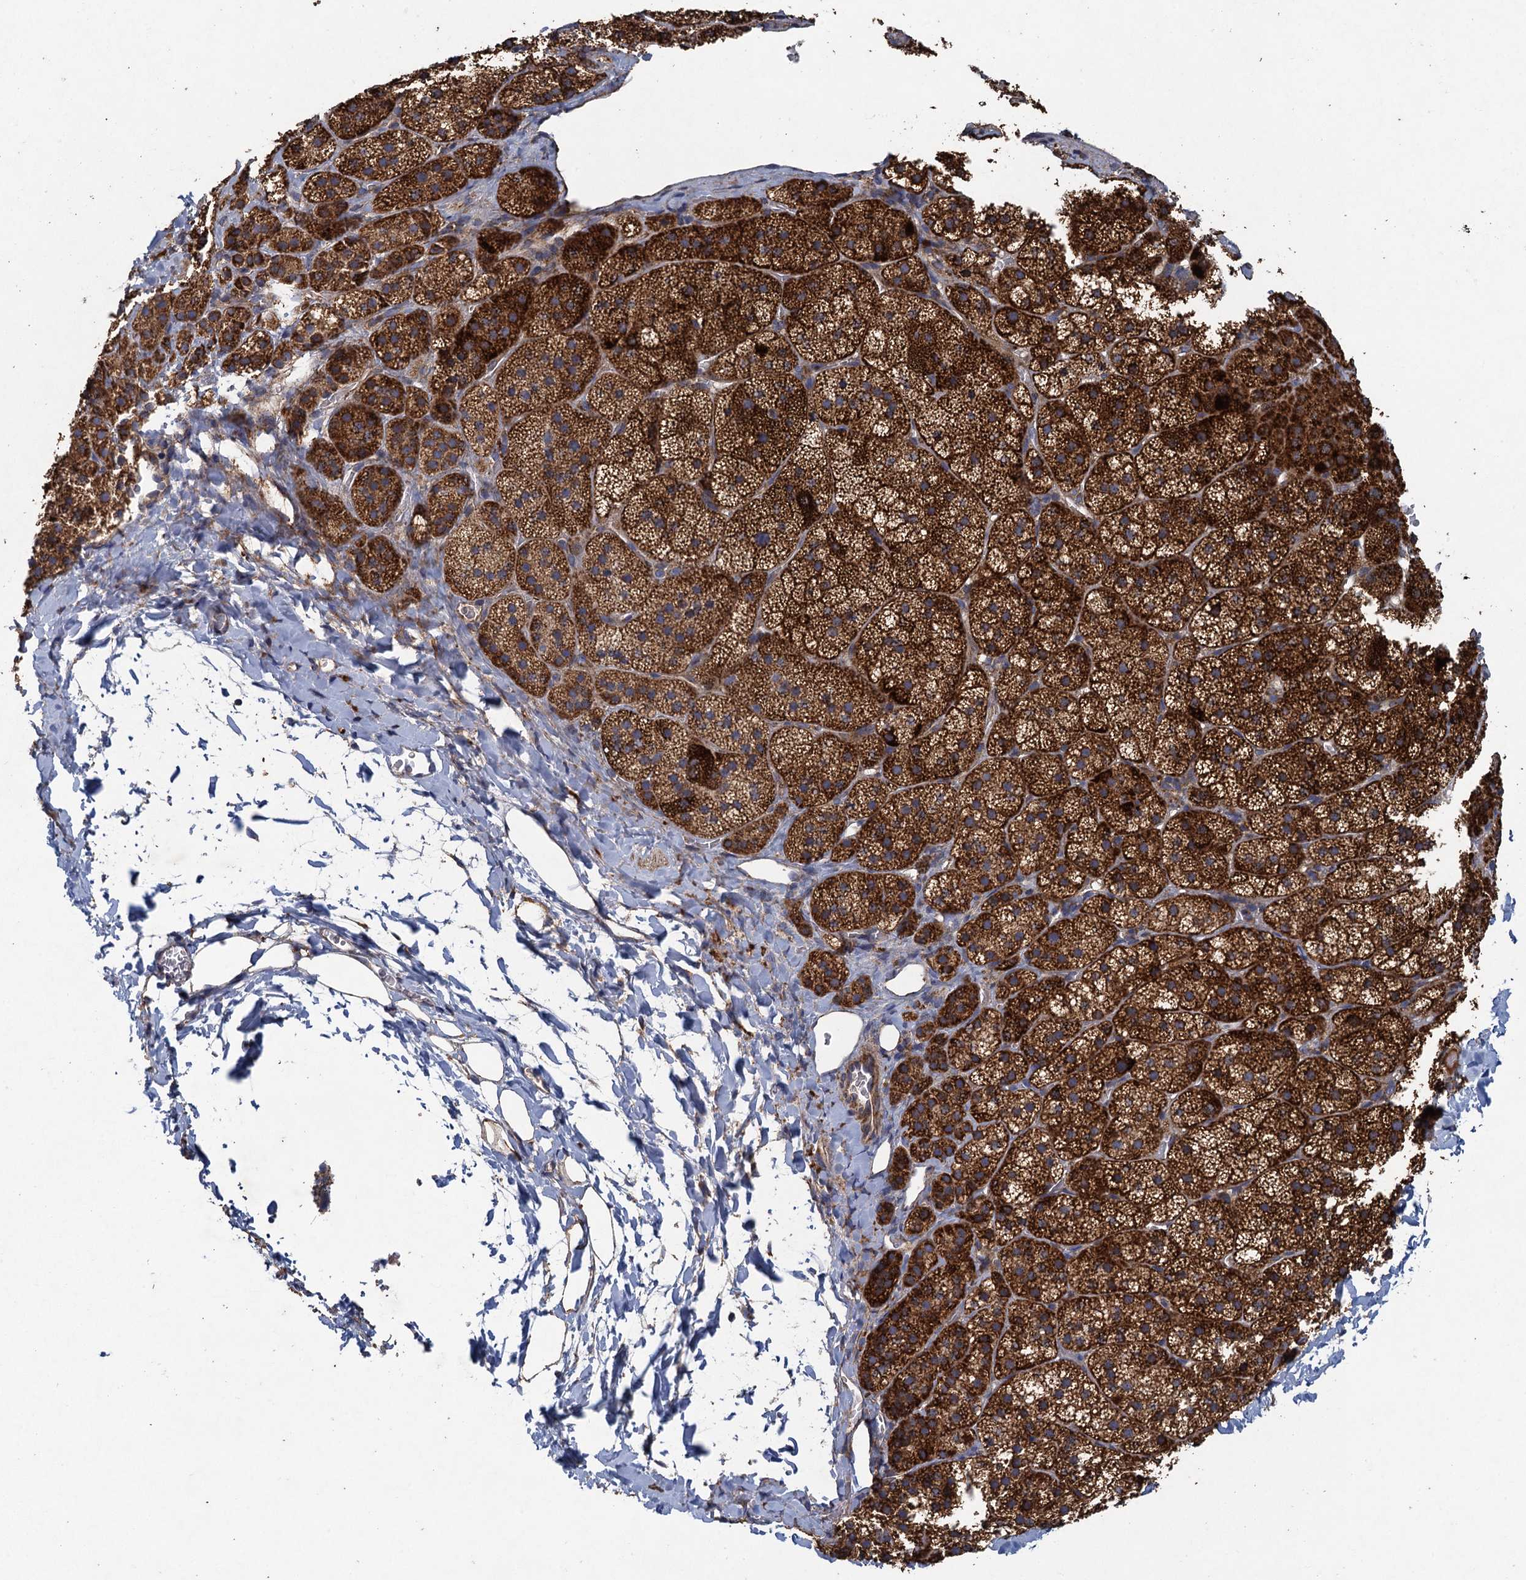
{"staining": {"intensity": "strong", "quantity": ">75%", "location": "cytoplasmic/membranous"}, "tissue": "adrenal gland", "cell_type": "Glandular cells", "image_type": "normal", "snomed": [{"axis": "morphology", "description": "Normal tissue, NOS"}, {"axis": "topography", "description": "Adrenal gland"}], "caption": "Normal adrenal gland was stained to show a protein in brown. There is high levels of strong cytoplasmic/membranous staining in about >75% of glandular cells. (DAB (3,3'-diaminobenzidine) IHC, brown staining for protein, blue staining for nuclei).", "gene": "BCS1L", "patient": {"sex": "female", "age": 44}}